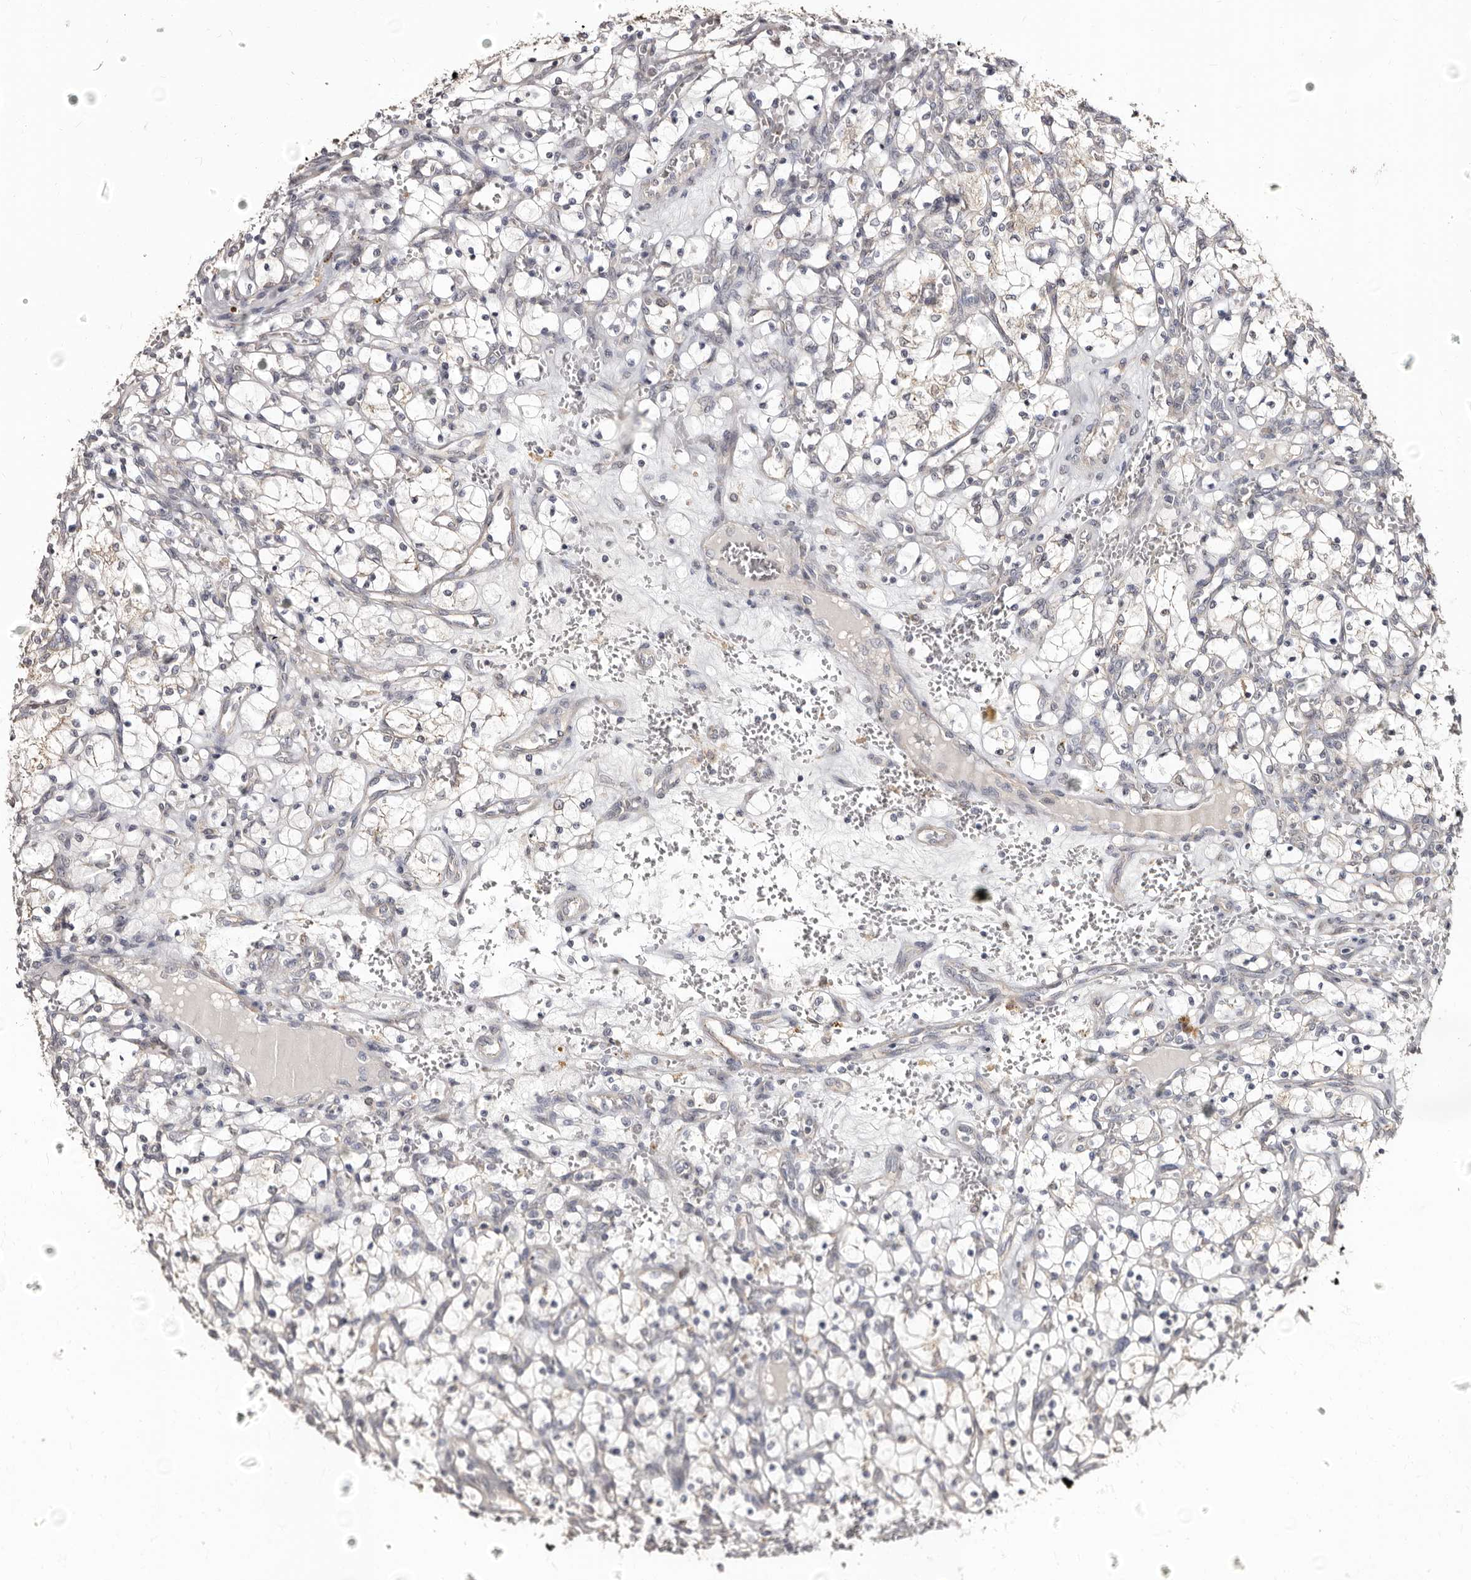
{"staining": {"intensity": "negative", "quantity": "none", "location": "none"}, "tissue": "renal cancer", "cell_type": "Tumor cells", "image_type": "cancer", "snomed": [{"axis": "morphology", "description": "Adenocarcinoma, NOS"}, {"axis": "topography", "description": "Kidney"}], "caption": "Micrograph shows no significant protein expression in tumor cells of adenocarcinoma (renal). (DAB immunohistochemistry (IHC) with hematoxylin counter stain).", "gene": "PTAFR", "patient": {"sex": "female", "age": 69}}